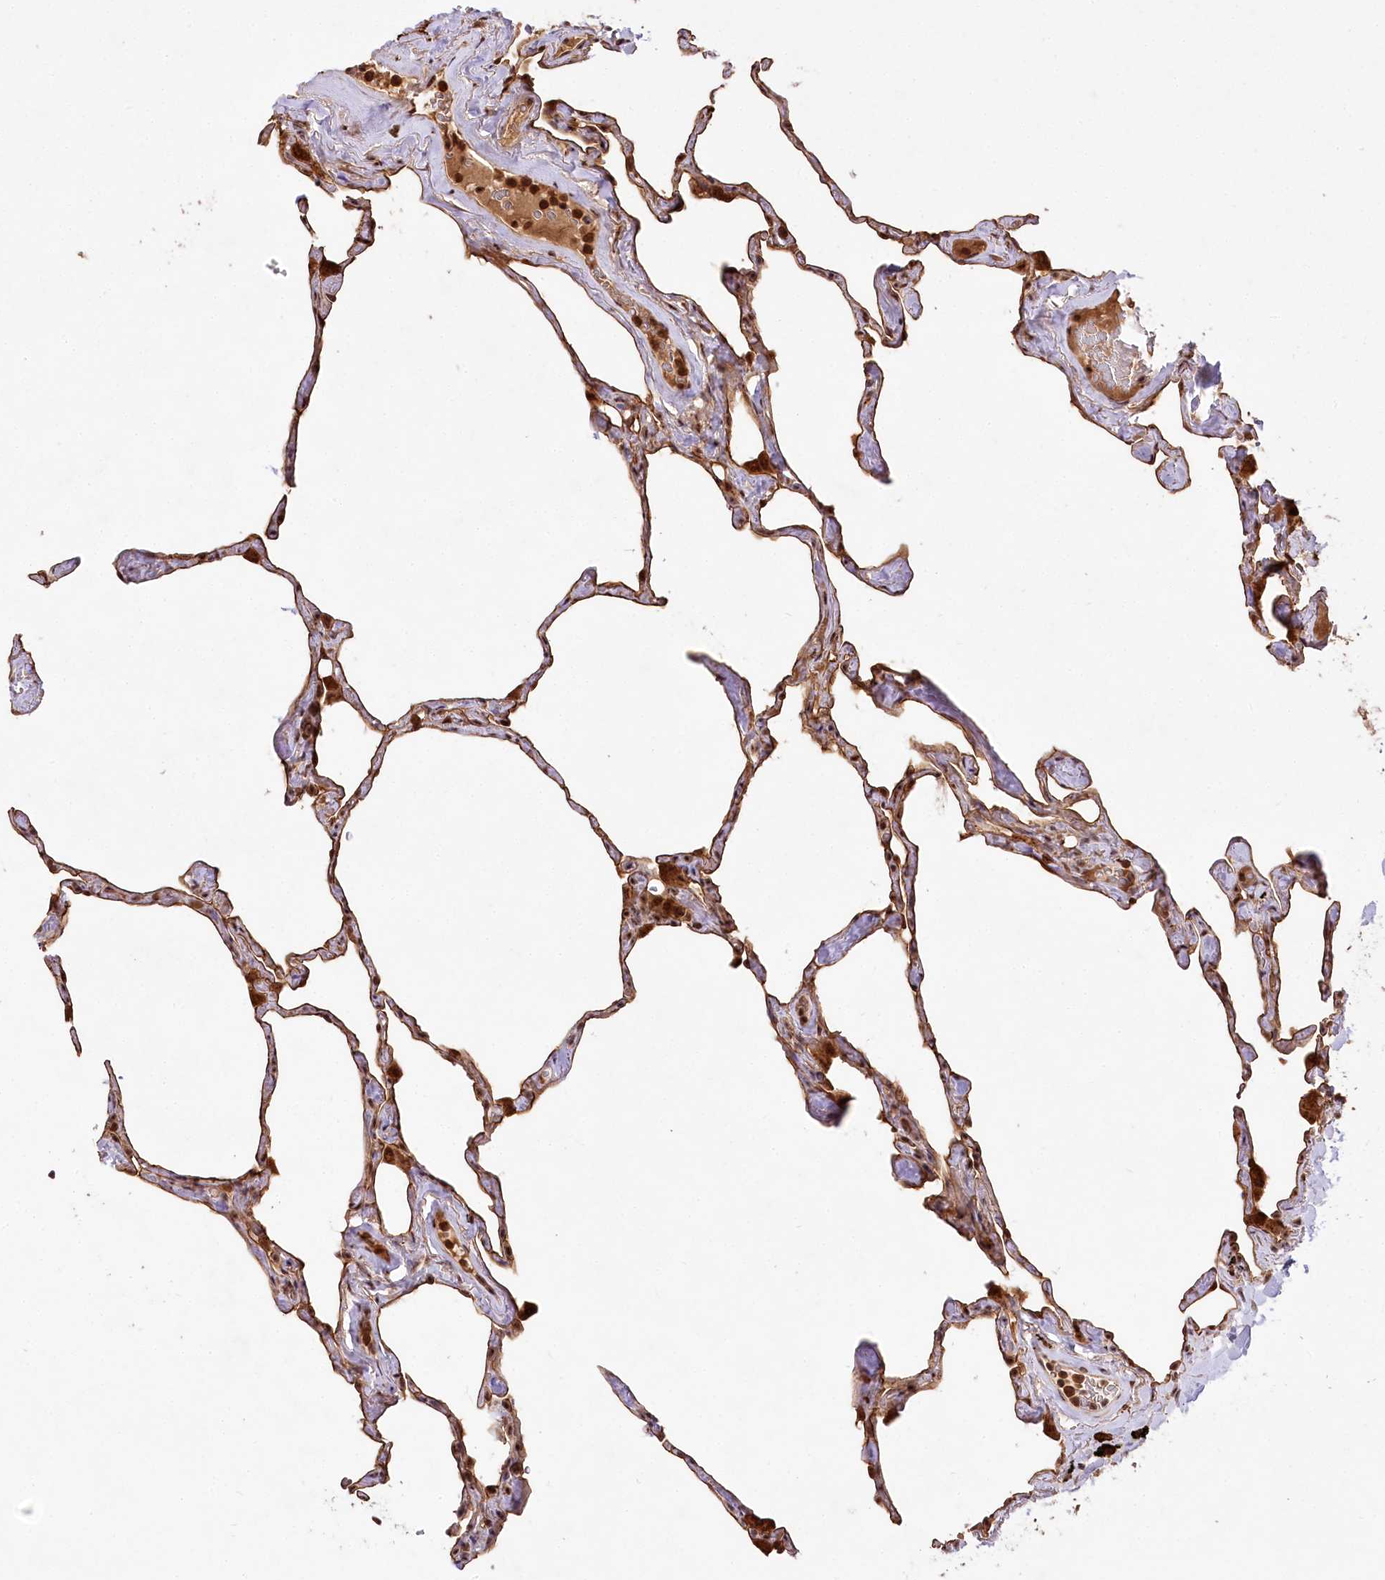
{"staining": {"intensity": "moderate", "quantity": ">75%", "location": "cytoplasmic/membranous"}, "tissue": "lung", "cell_type": "Alveolar cells", "image_type": "normal", "snomed": [{"axis": "morphology", "description": "Normal tissue, NOS"}, {"axis": "topography", "description": "Lung"}], "caption": "A histopathology image of human lung stained for a protein exhibits moderate cytoplasmic/membranous brown staining in alveolar cells.", "gene": "PYROXD1", "patient": {"sex": "male", "age": 65}}